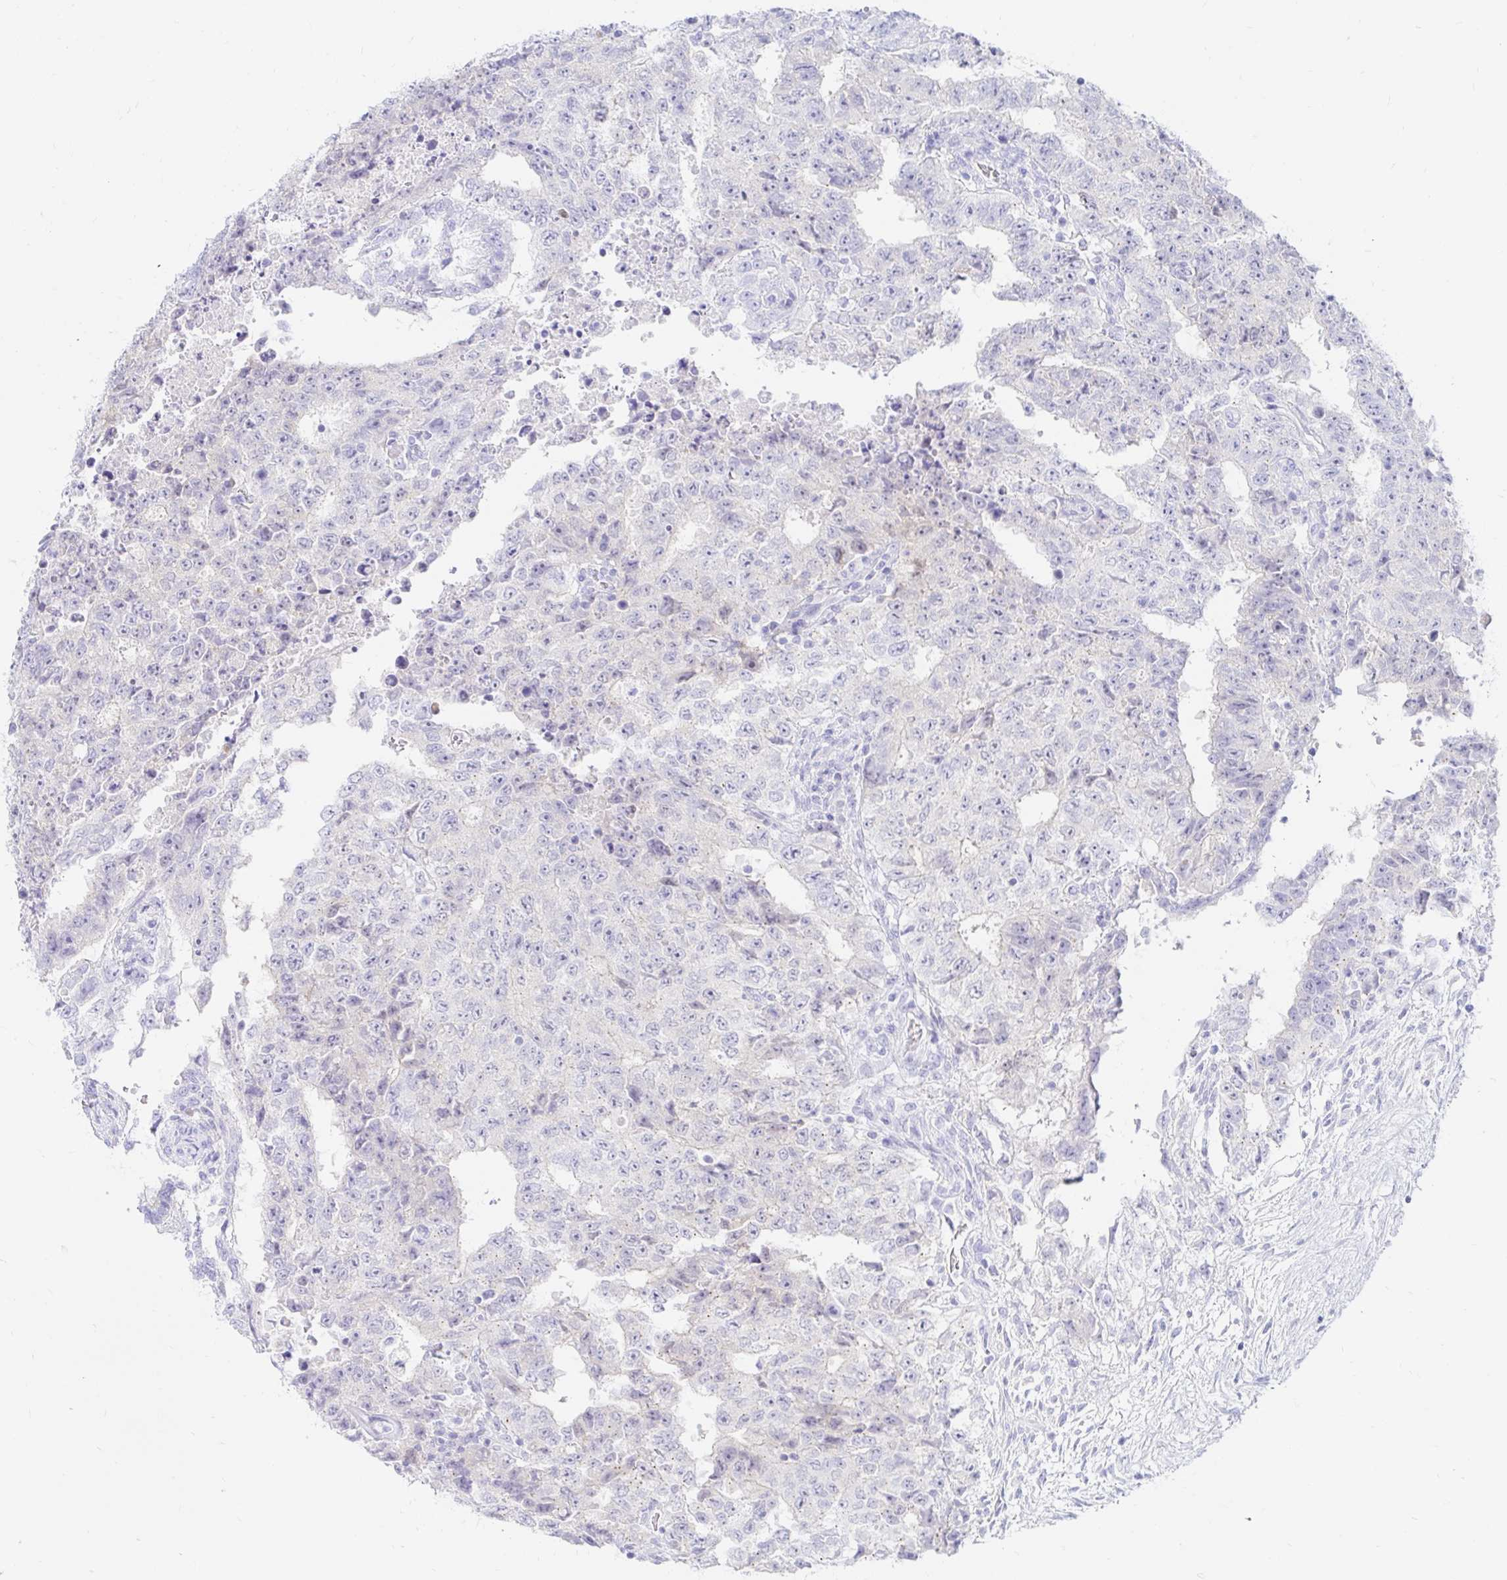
{"staining": {"intensity": "negative", "quantity": "none", "location": "none"}, "tissue": "testis cancer", "cell_type": "Tumor cells", "image_type": "cancer", "snomed": [{"axis": "morphology", "description": "Carcinoma, Embryonal, NOS"}, {"axis": "topography", "description": "Testis"}], "caption": "IHC photomicrograph of human embryonal carcinoma (testis) stained for a protein (brown), which shows no staining in tumor cells.", "gene": "PPP1R1B", "patient": {"sex": "male", "age": 24}}